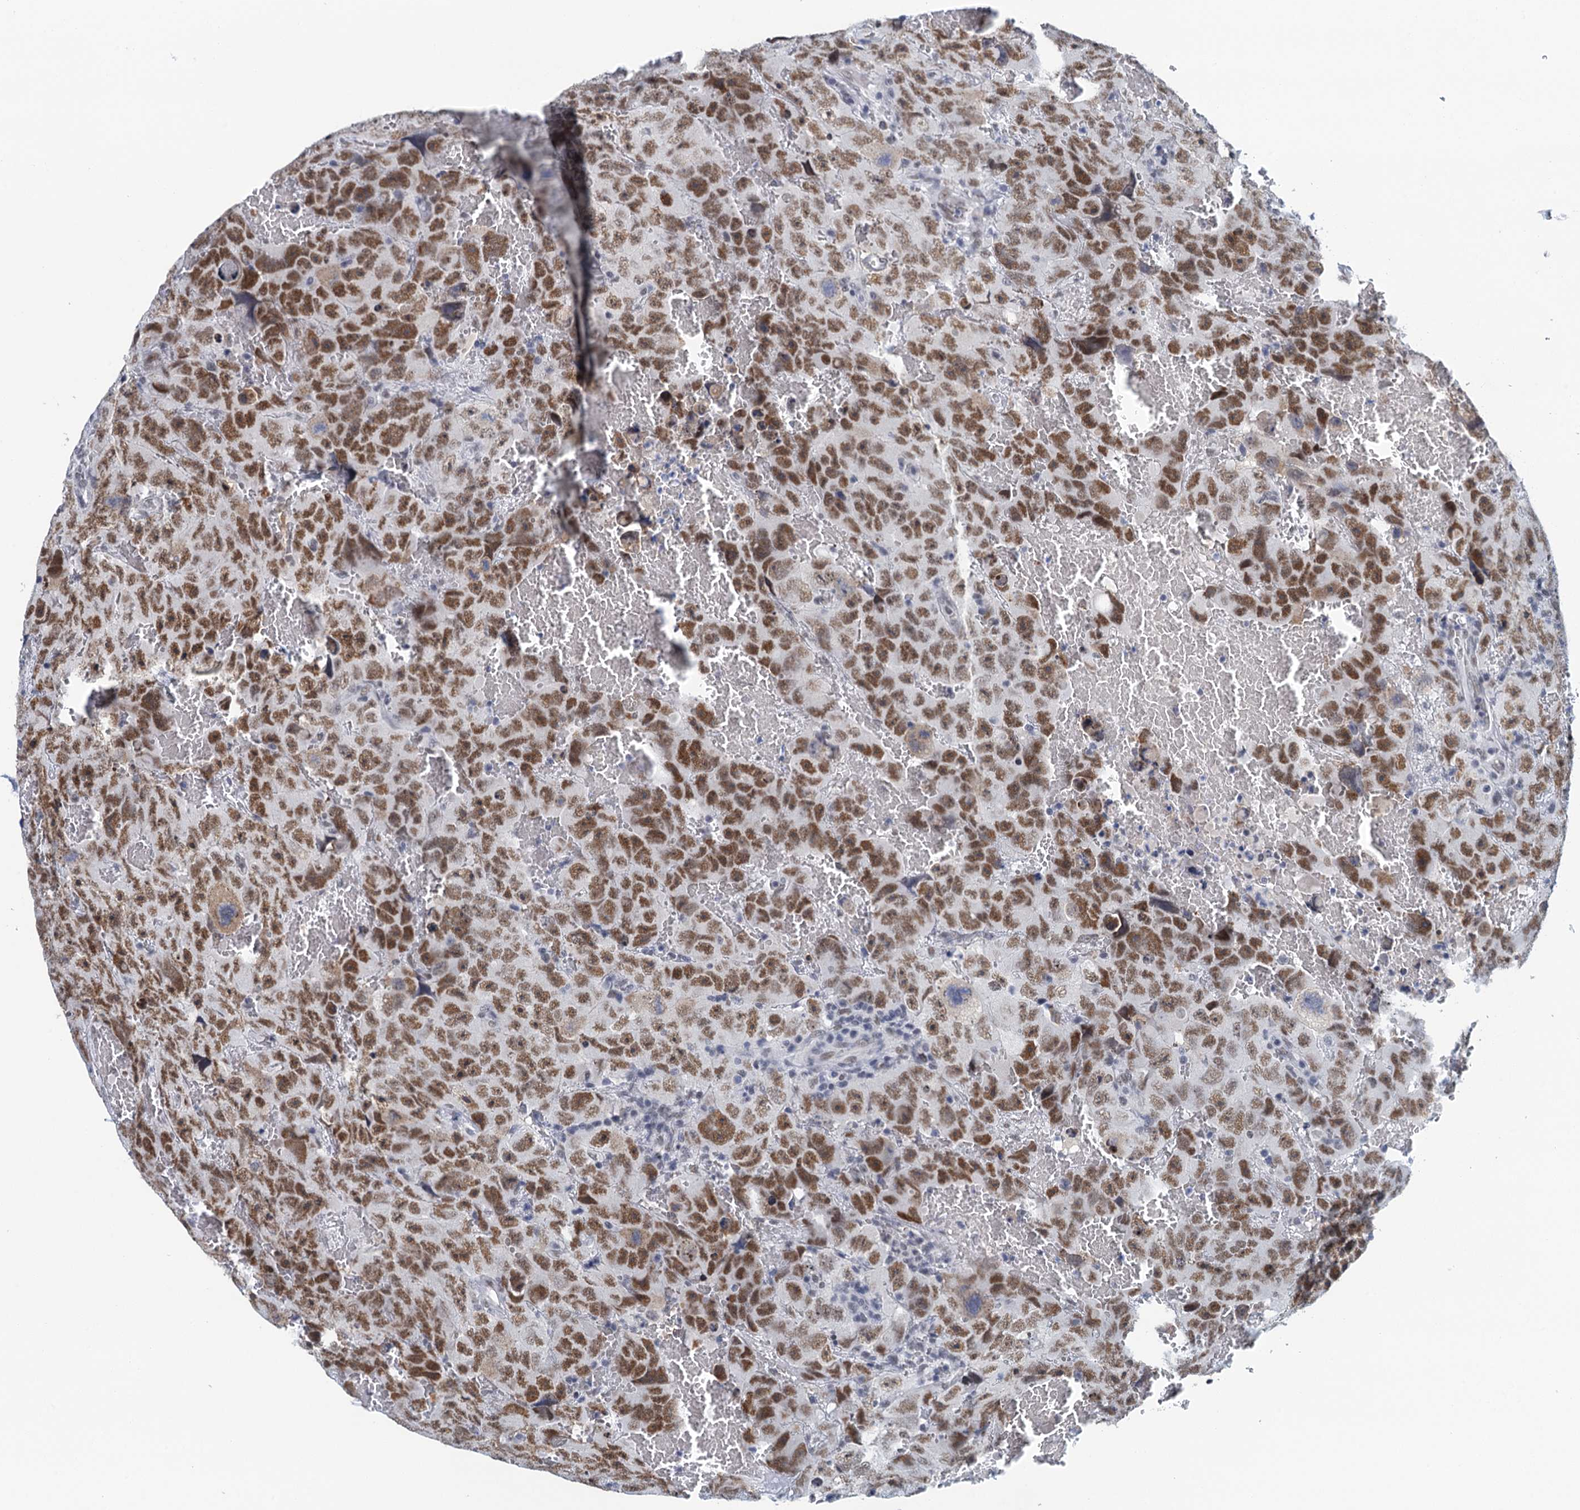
{"staining": {"intensity": "moderate", "quantity": ">75%", "location": "nuclear"}, "tissue": "testis cancer", "cell_type": "Tumor cells", "image_type": "cancer", "snomed": [{"axis": "morphology", "description": "Carcinoma, Embryonal, NOS"}, {"axis": "topography", "description": "Testis"}], "caption": "Testis cancer (embryonal carcinoma) stained with IHC shows moderate nuclear positivity in about >75% of tumor cells.", "gene": "EPS8L1", "patient": {"sex": "male", "age": 45}}